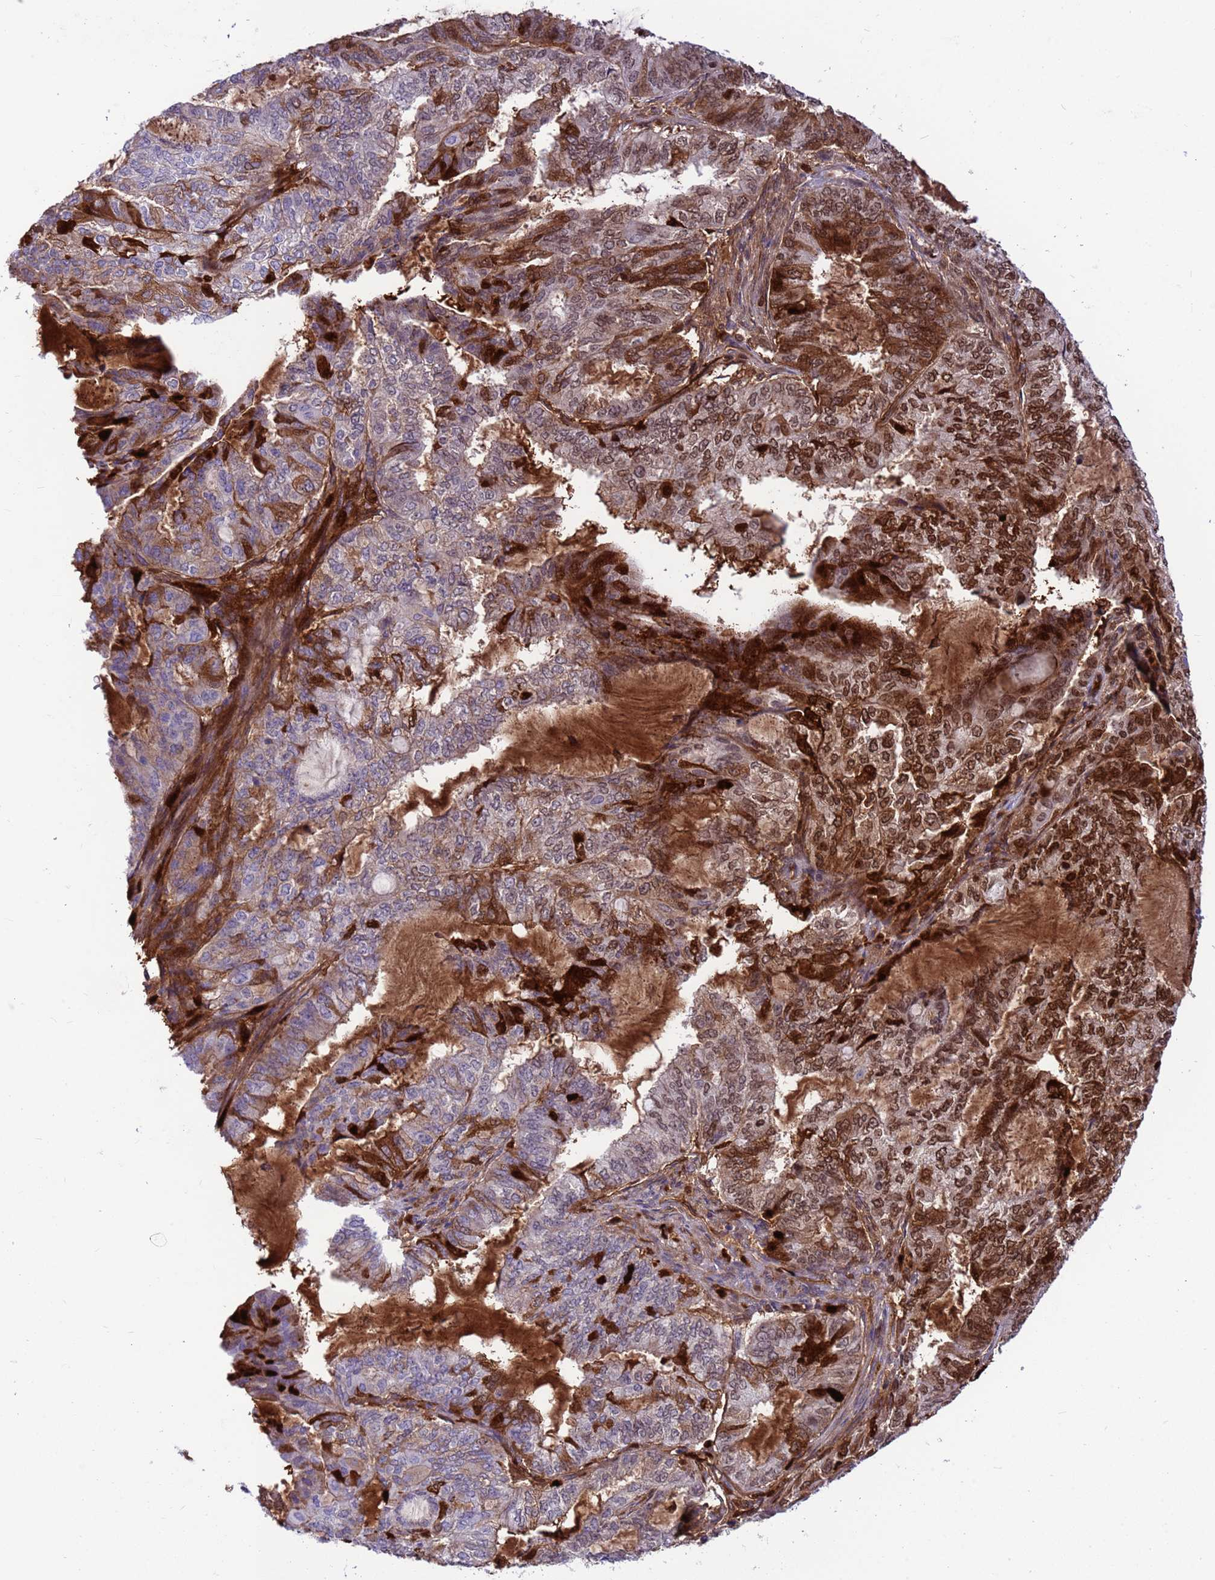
{"staining": {"intensity": "moderate", "quantity": "25%-75%", "location": "cytoplasmic/membranous,nuclear"}, "tissue": "endometrial cancer", "cell_type": "Tumor cells", "image_type": "cancer", "snomed": [{"axis": "morphology", "description": "Adenocarcinoma, NOS"}, {"axis": "topography", "description": "Endometrium"}], "caption": "A high-resolution micrograph shows immunohistochemistry staining of endometrial adenocarcinoma, which exhibits moderate cytoplasmic/membranous and nuclear positivity in about 25%-75% of tumor cells.", "gene": "ORM1", "patient": {"sex": "female", "age": 51}}